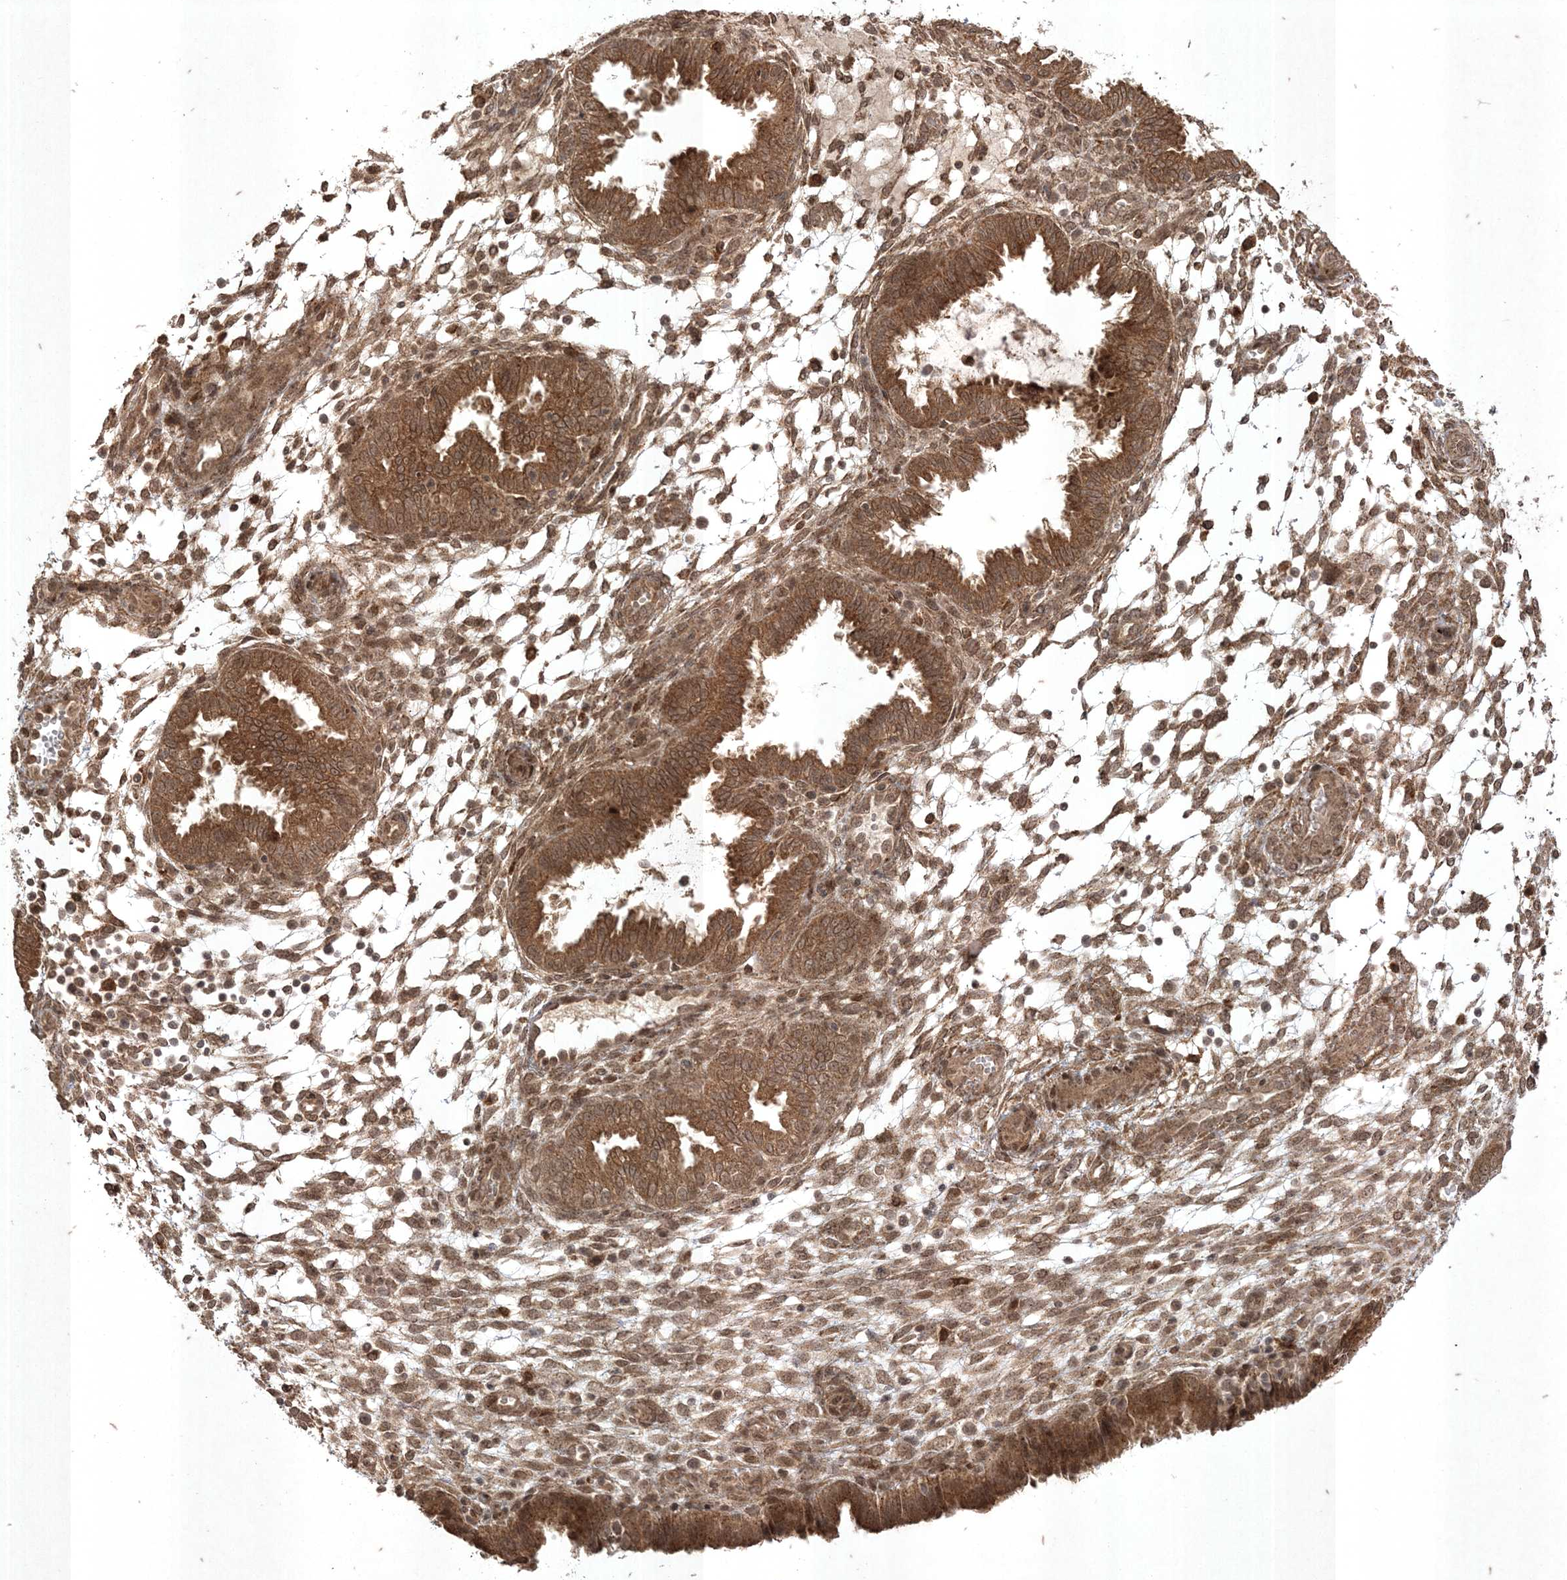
{"staining": {"intensity": "moderate", "quantity": ">75%", "location": "cytoplasmic/membranous,nuclear"}, "tissue": "endometrium", "cell_type": "Cells in endometrial stroma", "image_type": "normal", "snomed": [{"axis": "morphology", "description": "Normal tissue, NOS"}, {"axis": "topography", "description": "Endometrium"}], "caption": "Endometrium stained with IHC reveals moderate cytoplasmic/membranous,nuclear staining in about >75% of cells in endometrial stroma. (DAB (3,3'-diaminobenzidine) = brown stain, brightfield microscopy at high magnification).", "gene": "RRAS", "patient": {"sex": "female", "age": 33}}